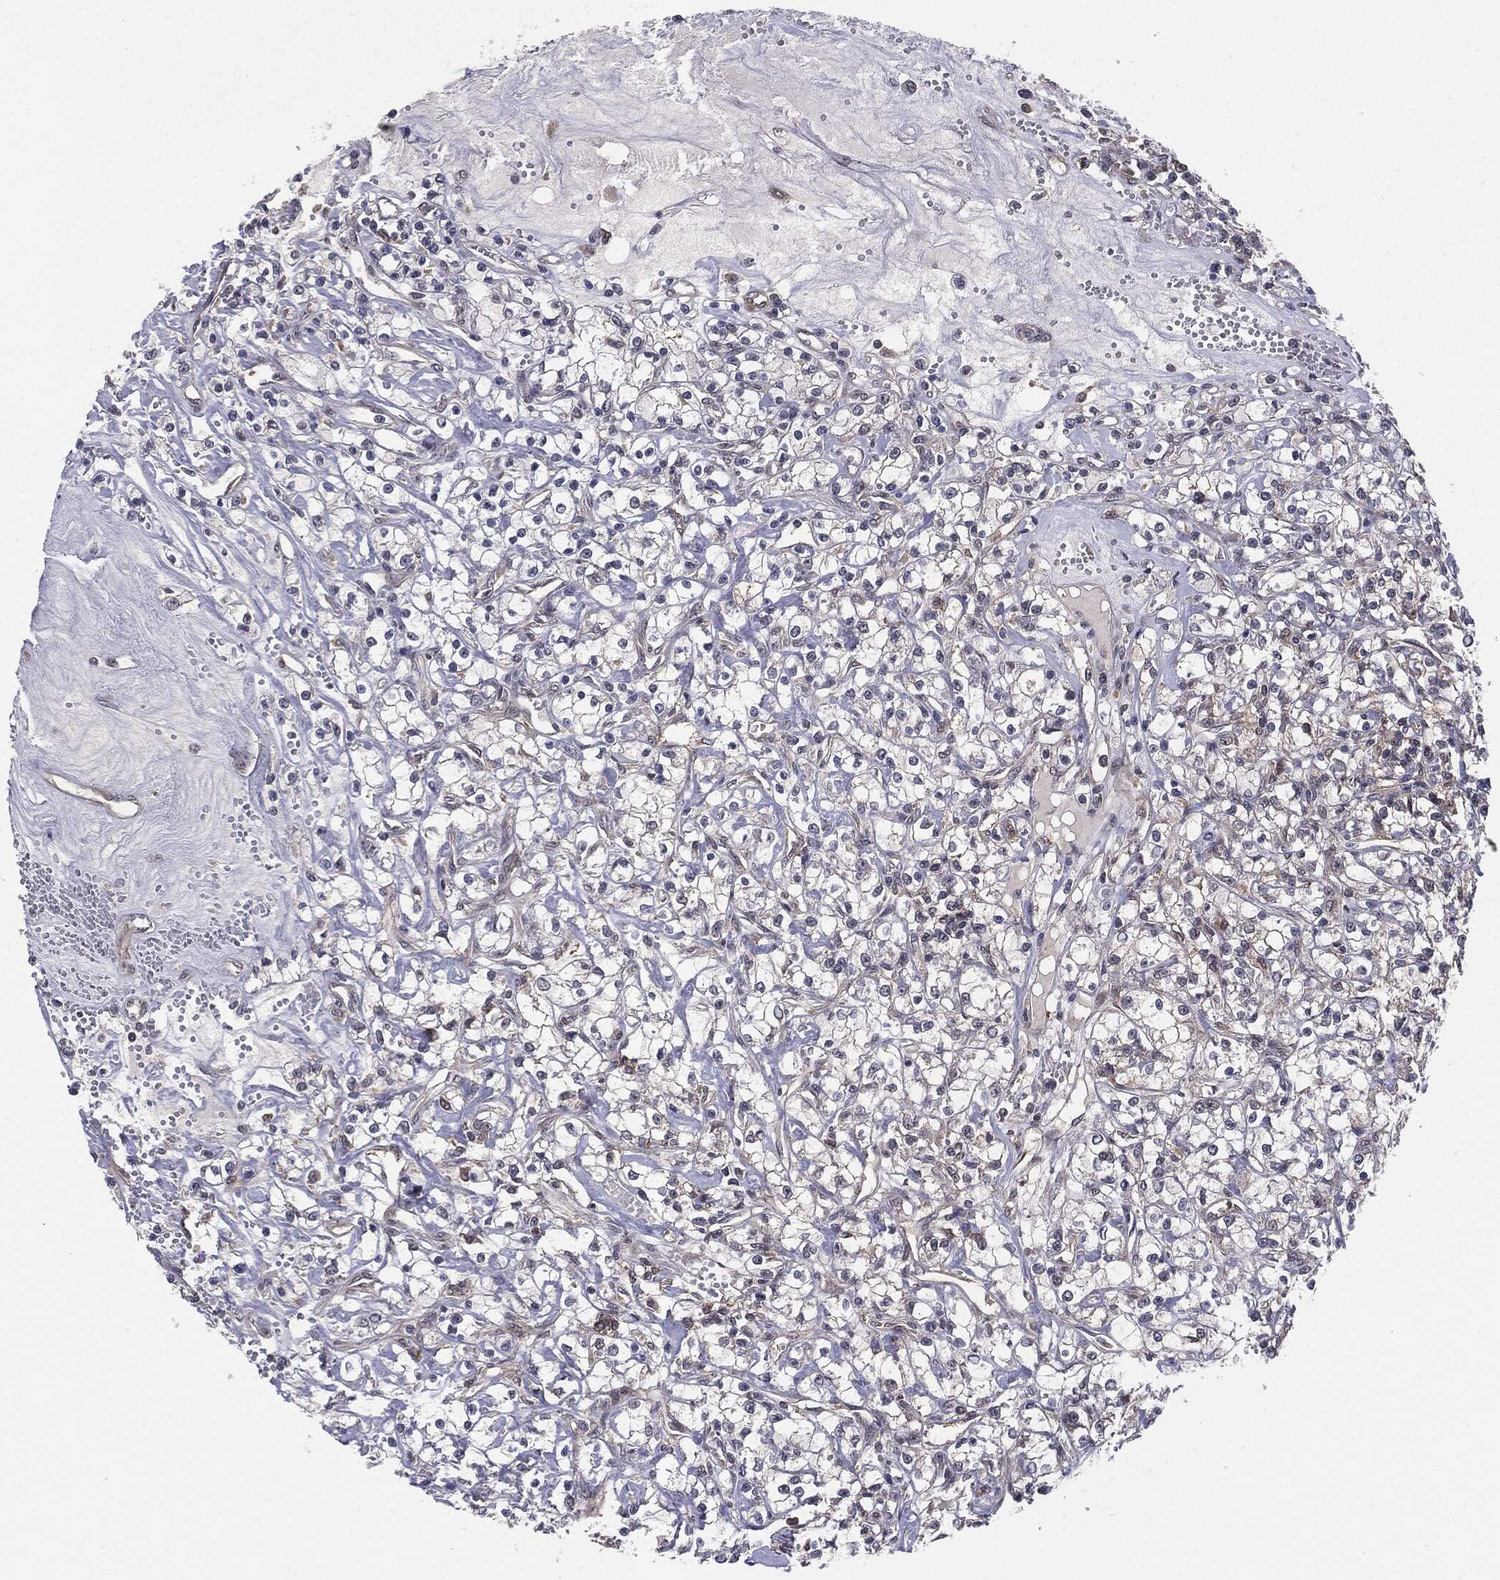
{"staining": {"intensity": "negative", "quantity": "none", "location": "none"}, "tissue": "renal cancer", "cell_type": "Tumor cells", "image_type": "cancer", "snomed": [{"axis": "morphology", "description": "Adenocarcinoma, NOS"}, {"axis": "topography", "description": "Kidney"}], "caption": "Tumor cells are negative for protein expression in human adenocarcinoma (renal). (Stains: DAB (3,3'-diaminobenzidine) immunohistochemistry with hematoxylin counter stain, Microscopy: brightfield microscopy at high magnification).", "gene": "KRT7", "patient": {"sex": "female", "age": 59}}